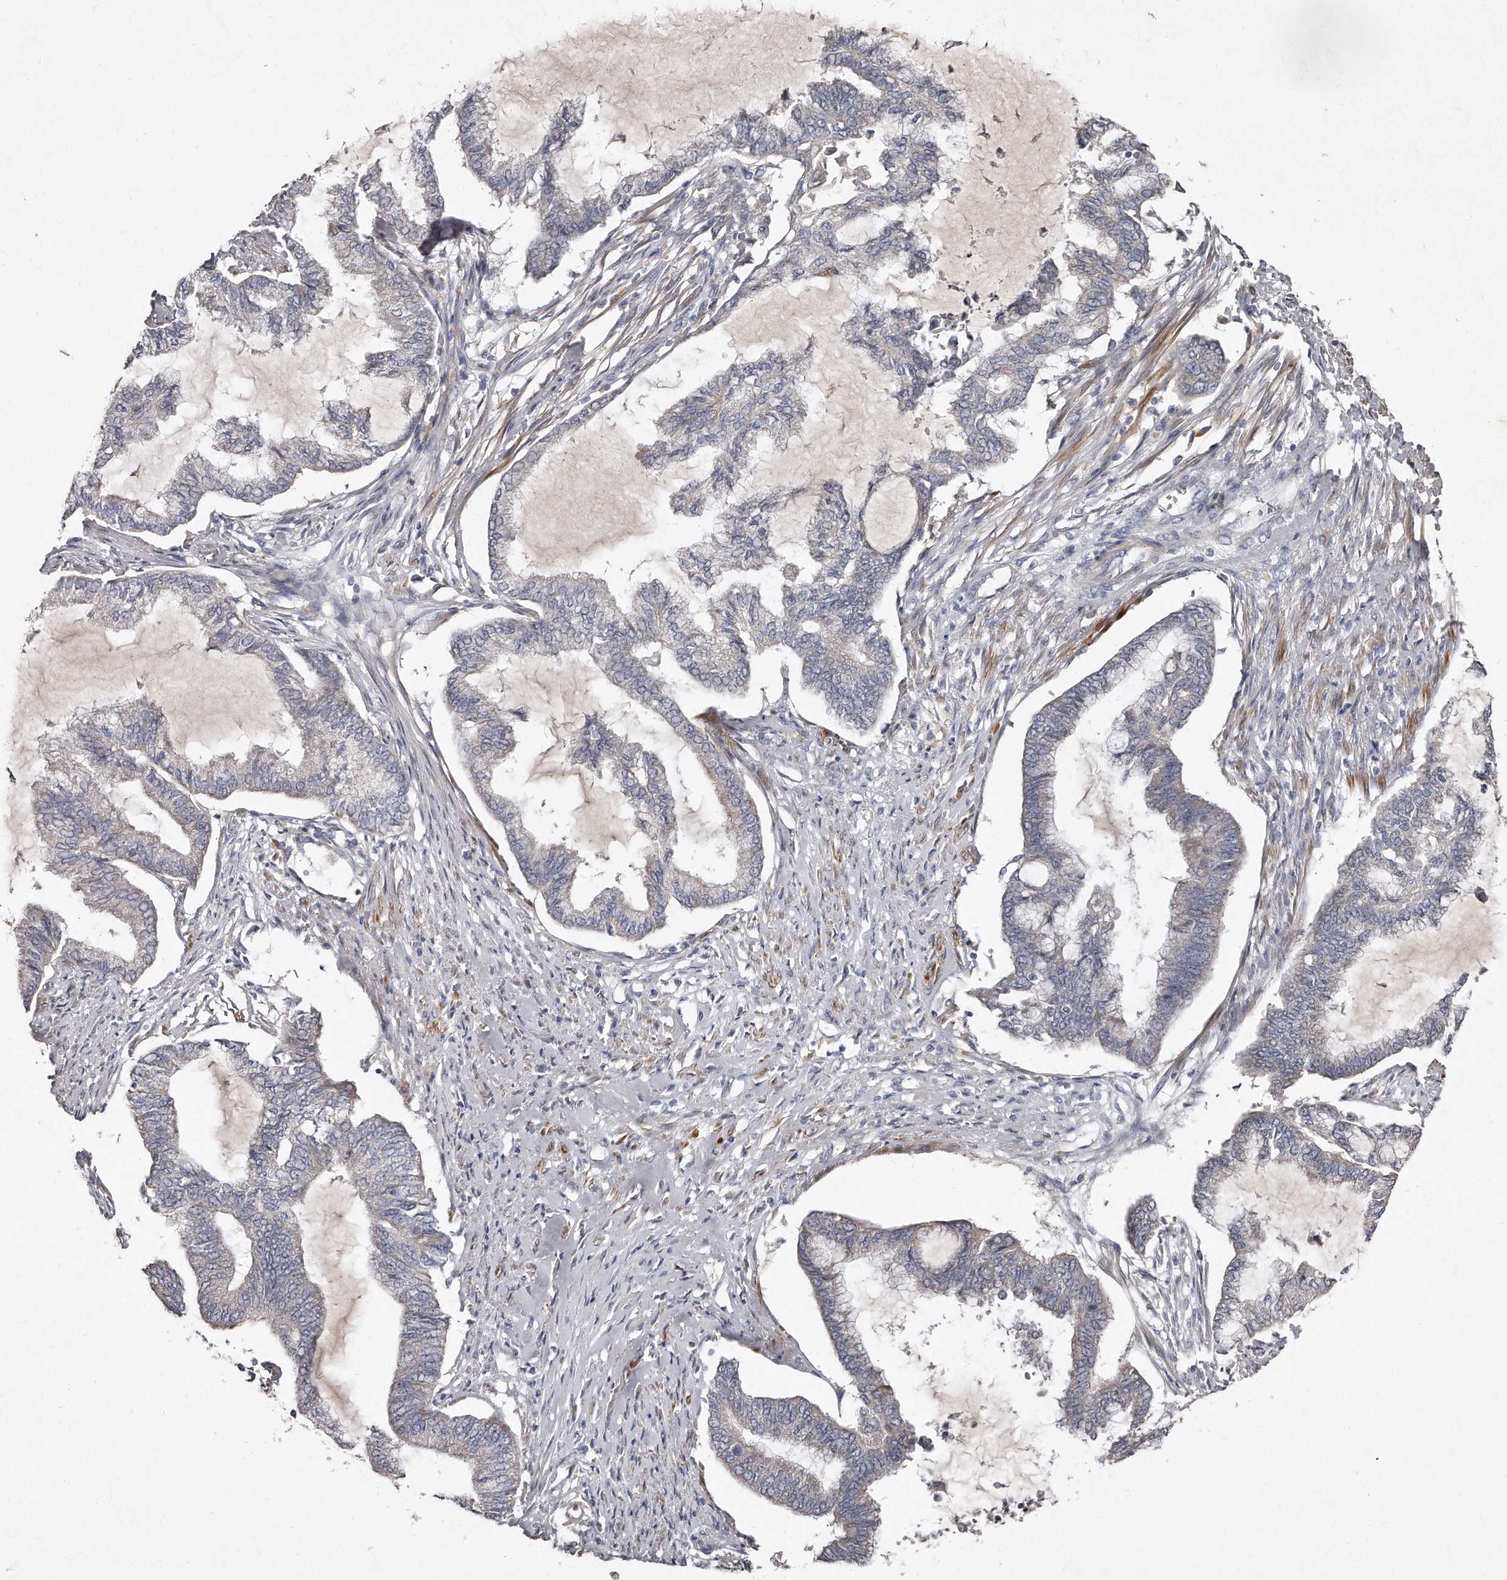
{"staining": {"intensity": "negative", "quantity": "none", "location": "none"}, "tissue": "endometrial cancer", "cell_type": "Tumor cells", "image_type": "cancer", "snomed": [{"axis": "morphology", "description": "Adenocarcinoma, NOS"}, {"axis": "topography", "description": "Endometrium"}], "caption": "Tumor cells are negative for protein expression in human endometrial cancer.", "gene": "TECR", "patient": {"sex": "female", "age": 86}}